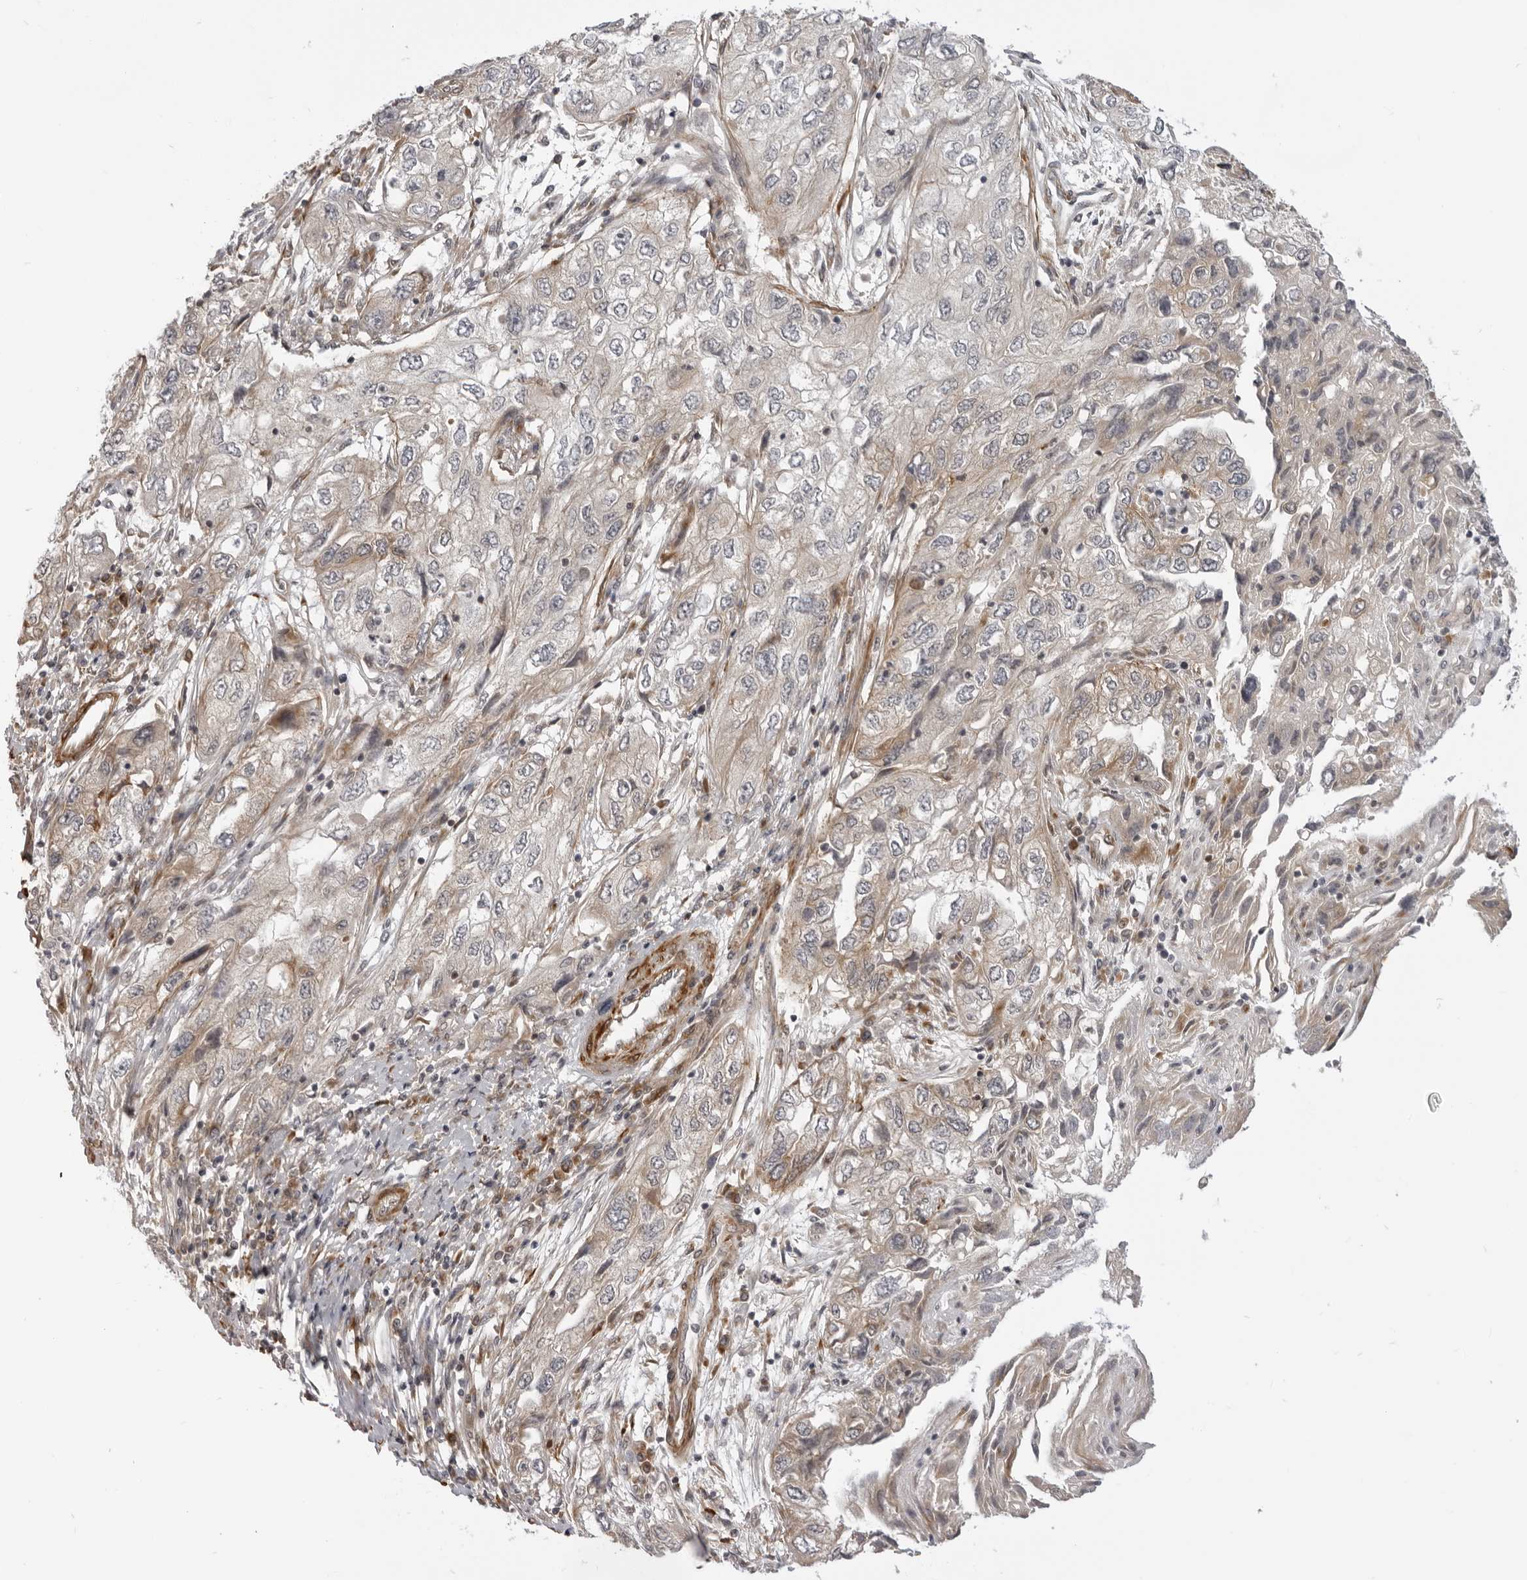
{"staining": {"intensity": "weak", "quantity": "25%-75%", "location": "cytoplasmic/membranous"}, "tissue": "endometrial cancer", "cell_type": "Tumor cells", "image_type": "cancer", "snomed": [{"axis": "morphology", "description": "Adenocarcinoma, NOS"}, {"axis": "topography", "description": "Endometrium"}], "caption": "A high-resolution image shows immunohistochemistry (IHC) staining of adenocarcinoma (endometrial), which displays weak cytoplasmic/membranous expression in approximately 25%-75% of tumor cells.", "gene": "SRGAP2", "patient": {"sex": "female", "age": 49}}